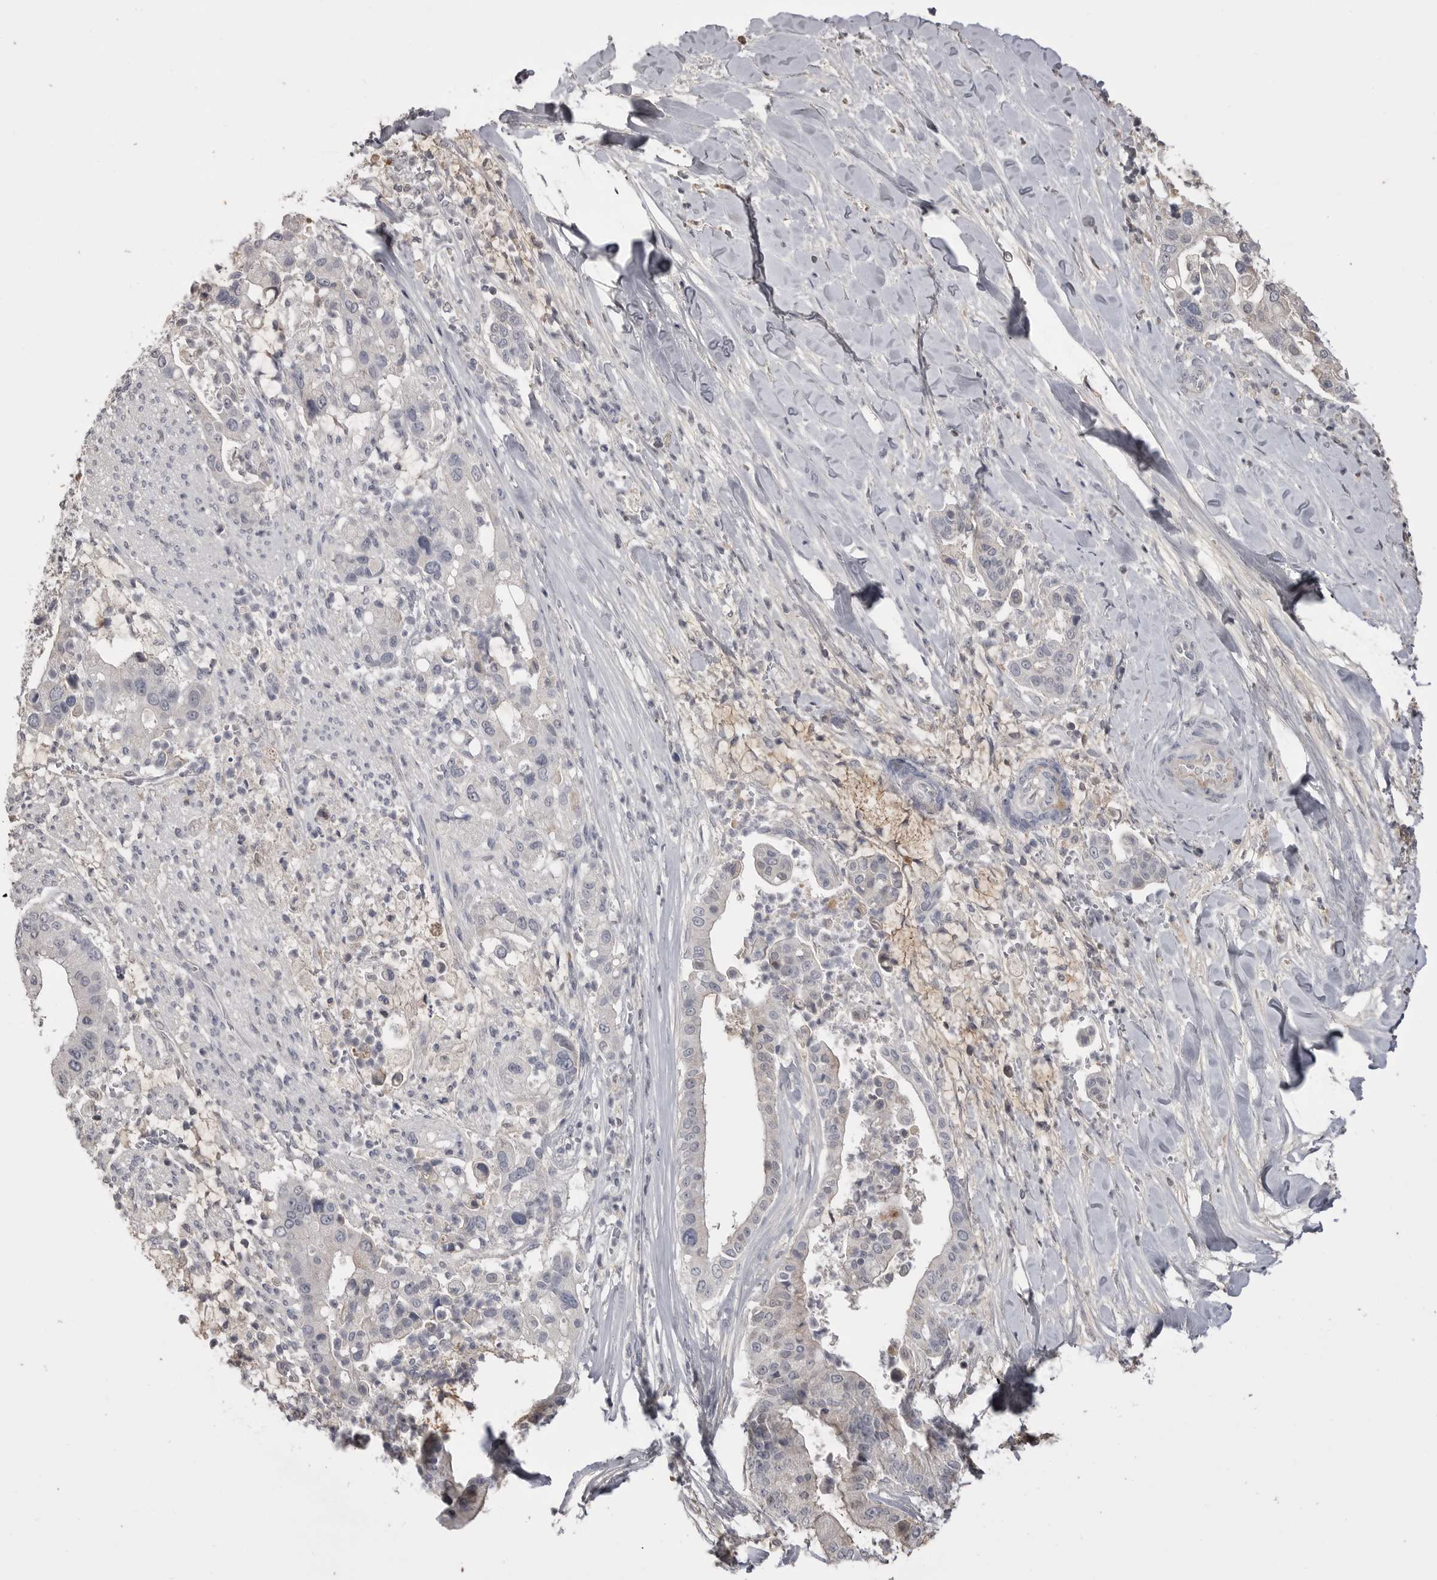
{"staining": {"intensity": "negative", "quantity": "none", "location": "none"}, "tissue": "liver cancer", "cell_type": "Tumor cells", "image_type": "cancer", "snomed": [{"axis": "morphology", "description": "Cholangiocarcinoma"}, {"axis": "topography", "description": "Liver"}], "caption": "Image shows no protein positivity in tumor cells of cholangiocarcinoma (liver) tissue.", "gene": "AHSG", "patient": {"sex": "female", "age": 54}}